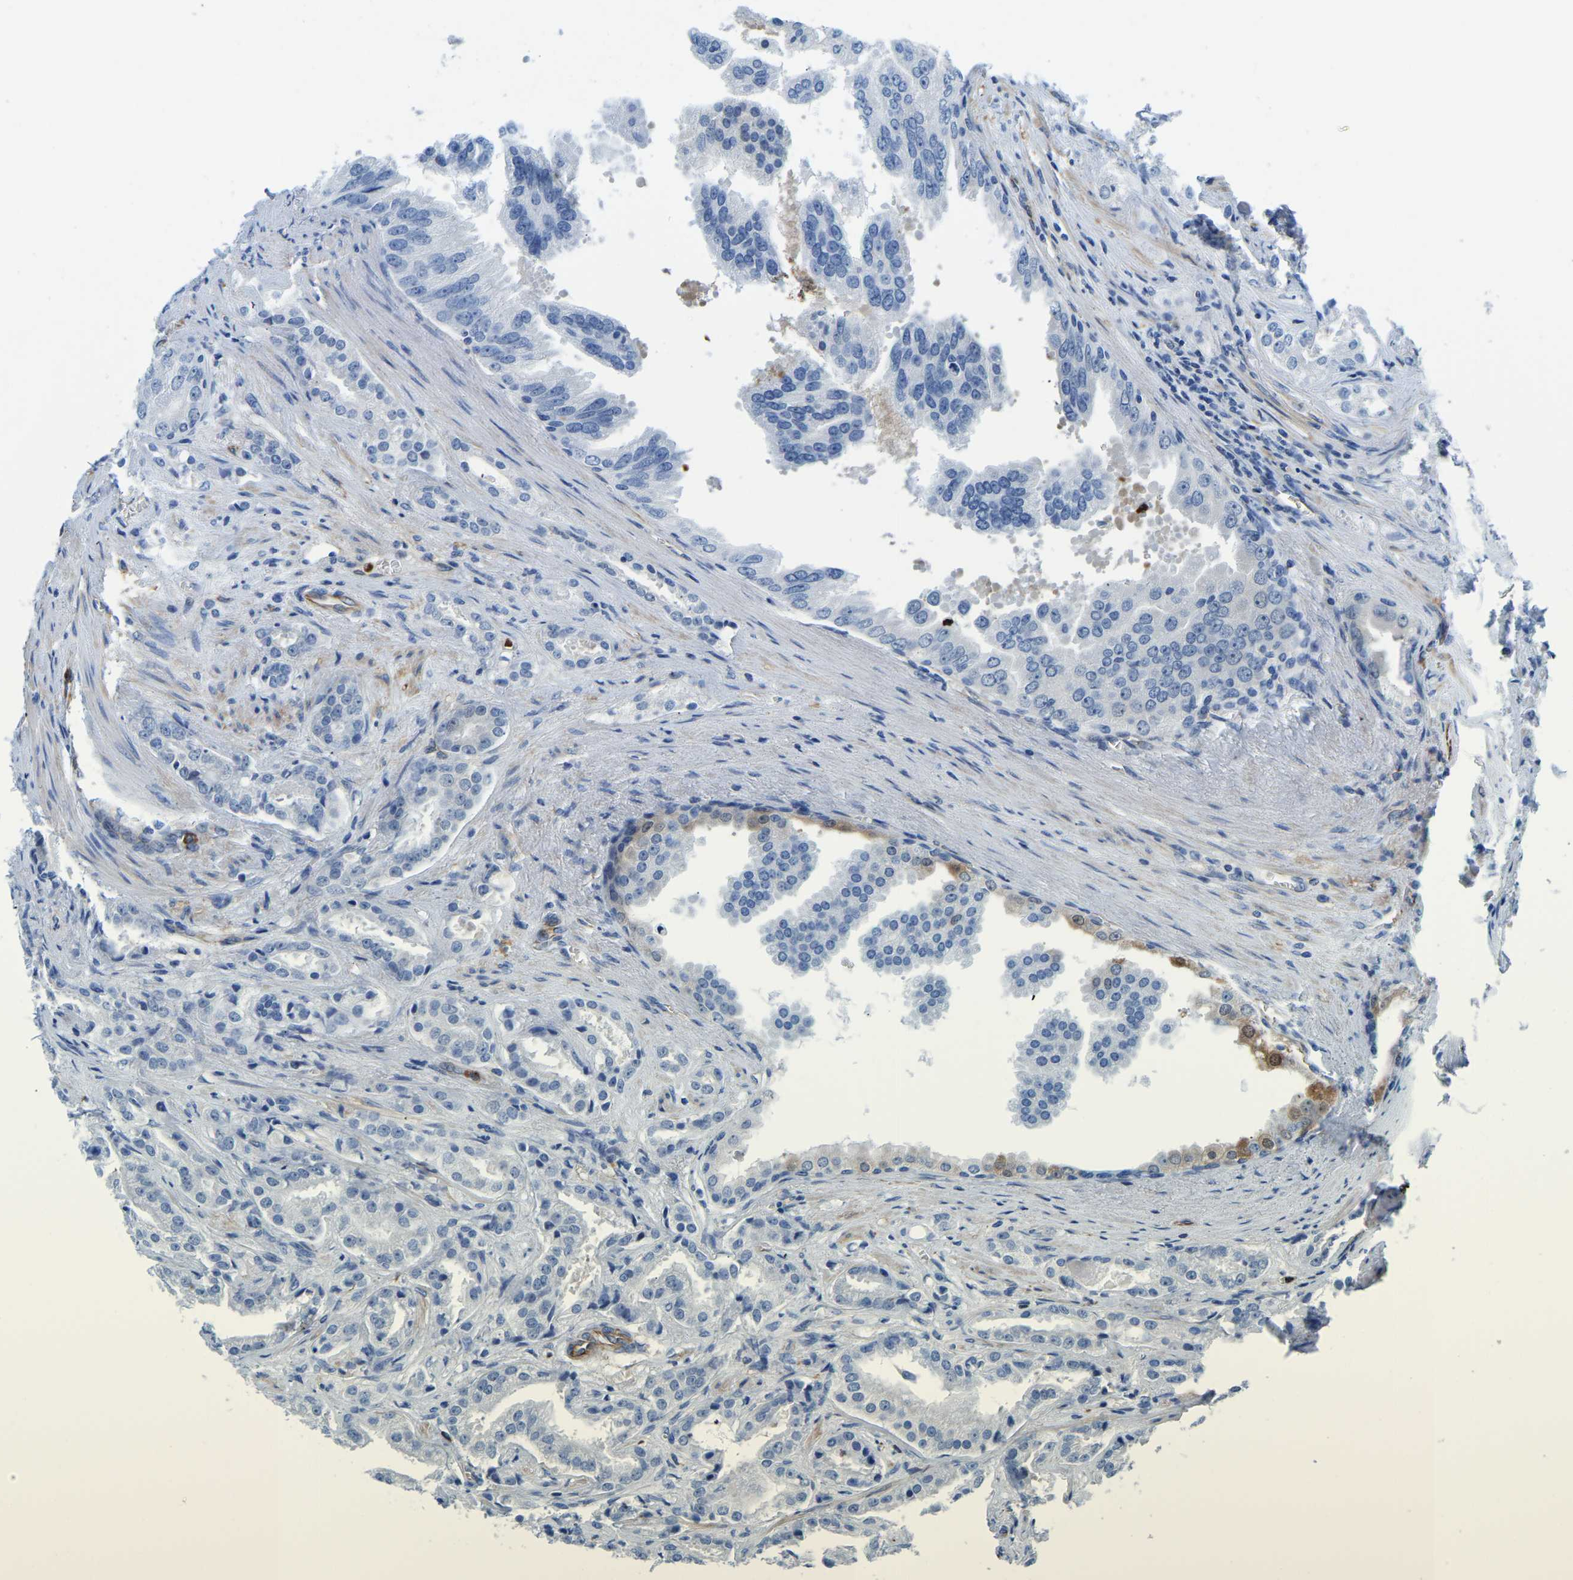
{"staining": {"intensity": "negative", "quantity": "none", "location": "none"}, "tissue": "prostate cancer", "cell_type": "Tumor cells", "image_type": "cancer", "snomed": [{"axis": "morphology", "description": "Adenocarcinoma, High grade"}, {"axis": "topography", "description": "Prostate"}], "caption": "Prostate adenocarcinoma (high-grade) stained for a protein using immunohistochemistry demonstrates no expression tumor cells.", "gene": "MS4A3", "patient": {"sex": "male", "age": 64}}